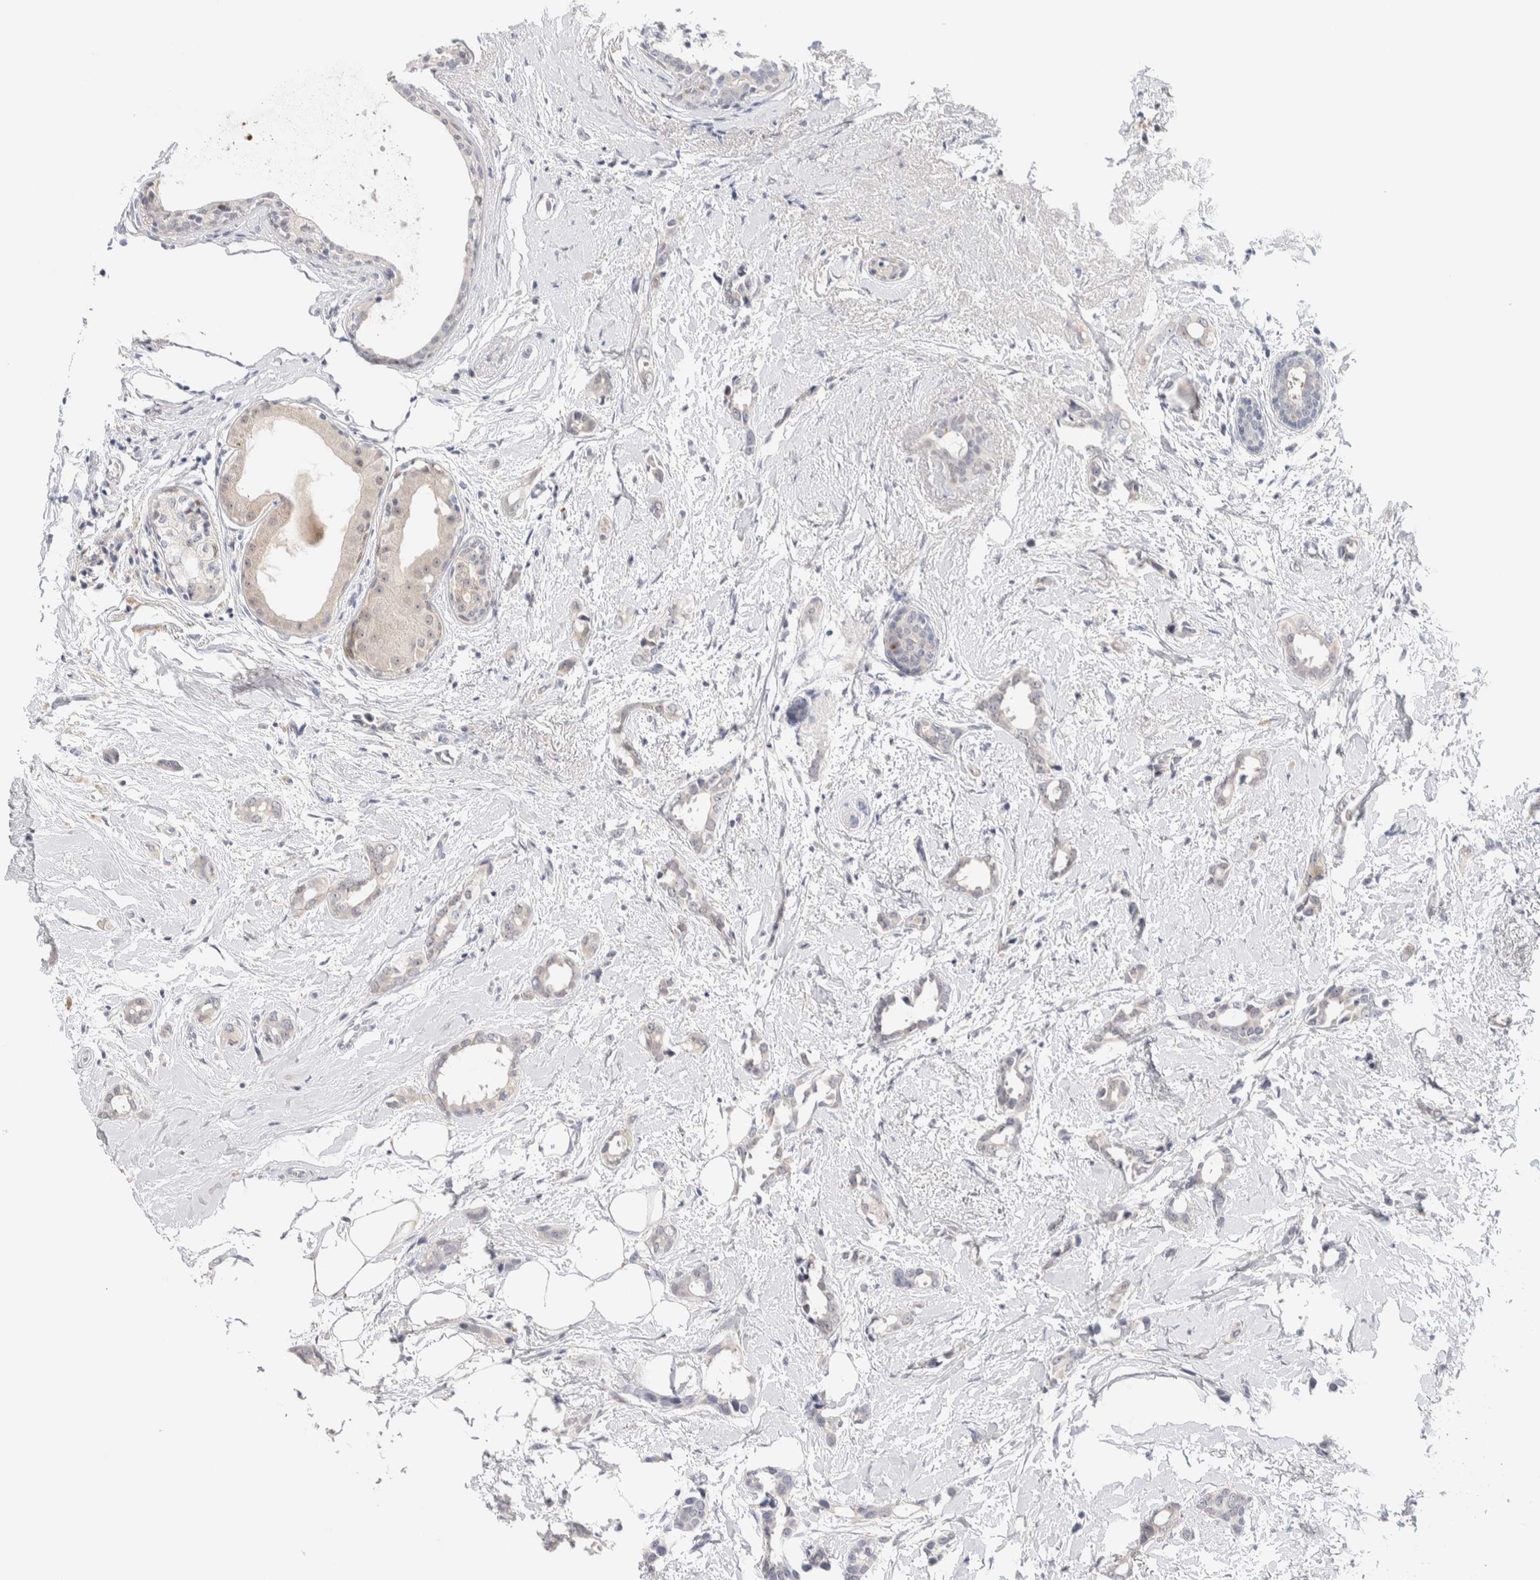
{"staining": {"intensity": "negative", "quantity": "none", "location": "none"}, "tissue": "breast cancer", "cell_type": "Tumor cells", "image_type": "cancer", "snomed": [{"axis": "morphology", "description": "Duct carcinoma"}, {"axis": "topography", "description": "Breast"}], "caption": "Immunohistochemical staining of breast cancer (invasive ductal carcinoma) displays no significant staining in tumor cells. Brightfield microscopy of IHC stained with DAB (brown) and hematoxylin (blue), captured at high magnification.", "gene": "DNAJB6", "patient": {"sex": "female", "age": 55}}